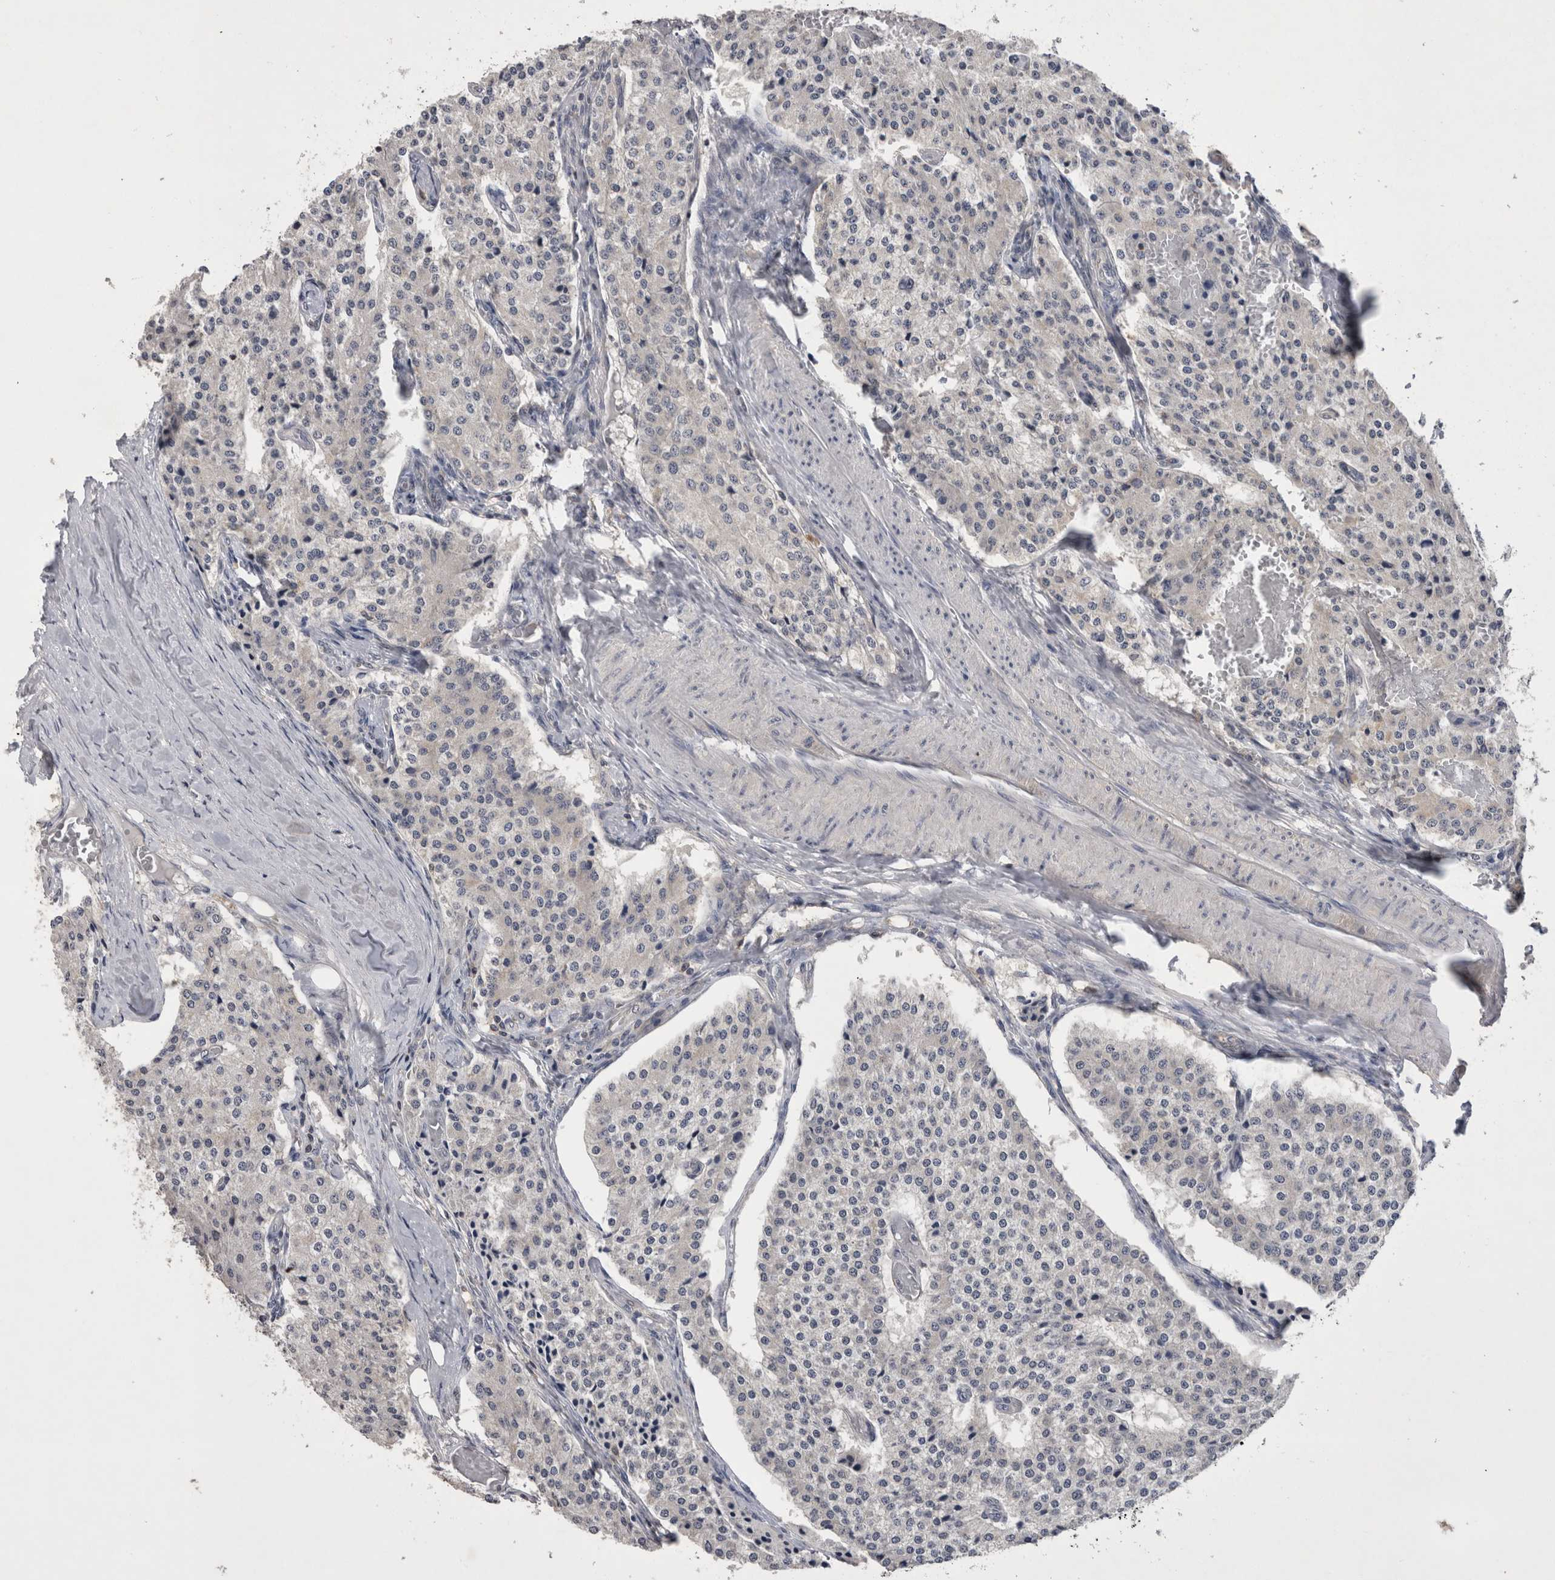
{"staining": {"intensity": "negative", "quantity": "none", "location": "none"}, "tissue": "carcinoid", "cell_type": "Tumor cells", "image_type": "cancer", "snomed": [{"axis": "morphology", "description": "Carcinoid, malignant, NOS"}, {"axis": "topography", "description": "Colon"}], "caption": "Immunohistochemistry micrograph of neoplastic tissue: malignant carcinoid stained with DAB (3,3'-diaminobenzidine) exhibits no significant protein expression in tumor cells.", "gene": "NFATC2", "patient": {"sex": "female", "age": 52}}